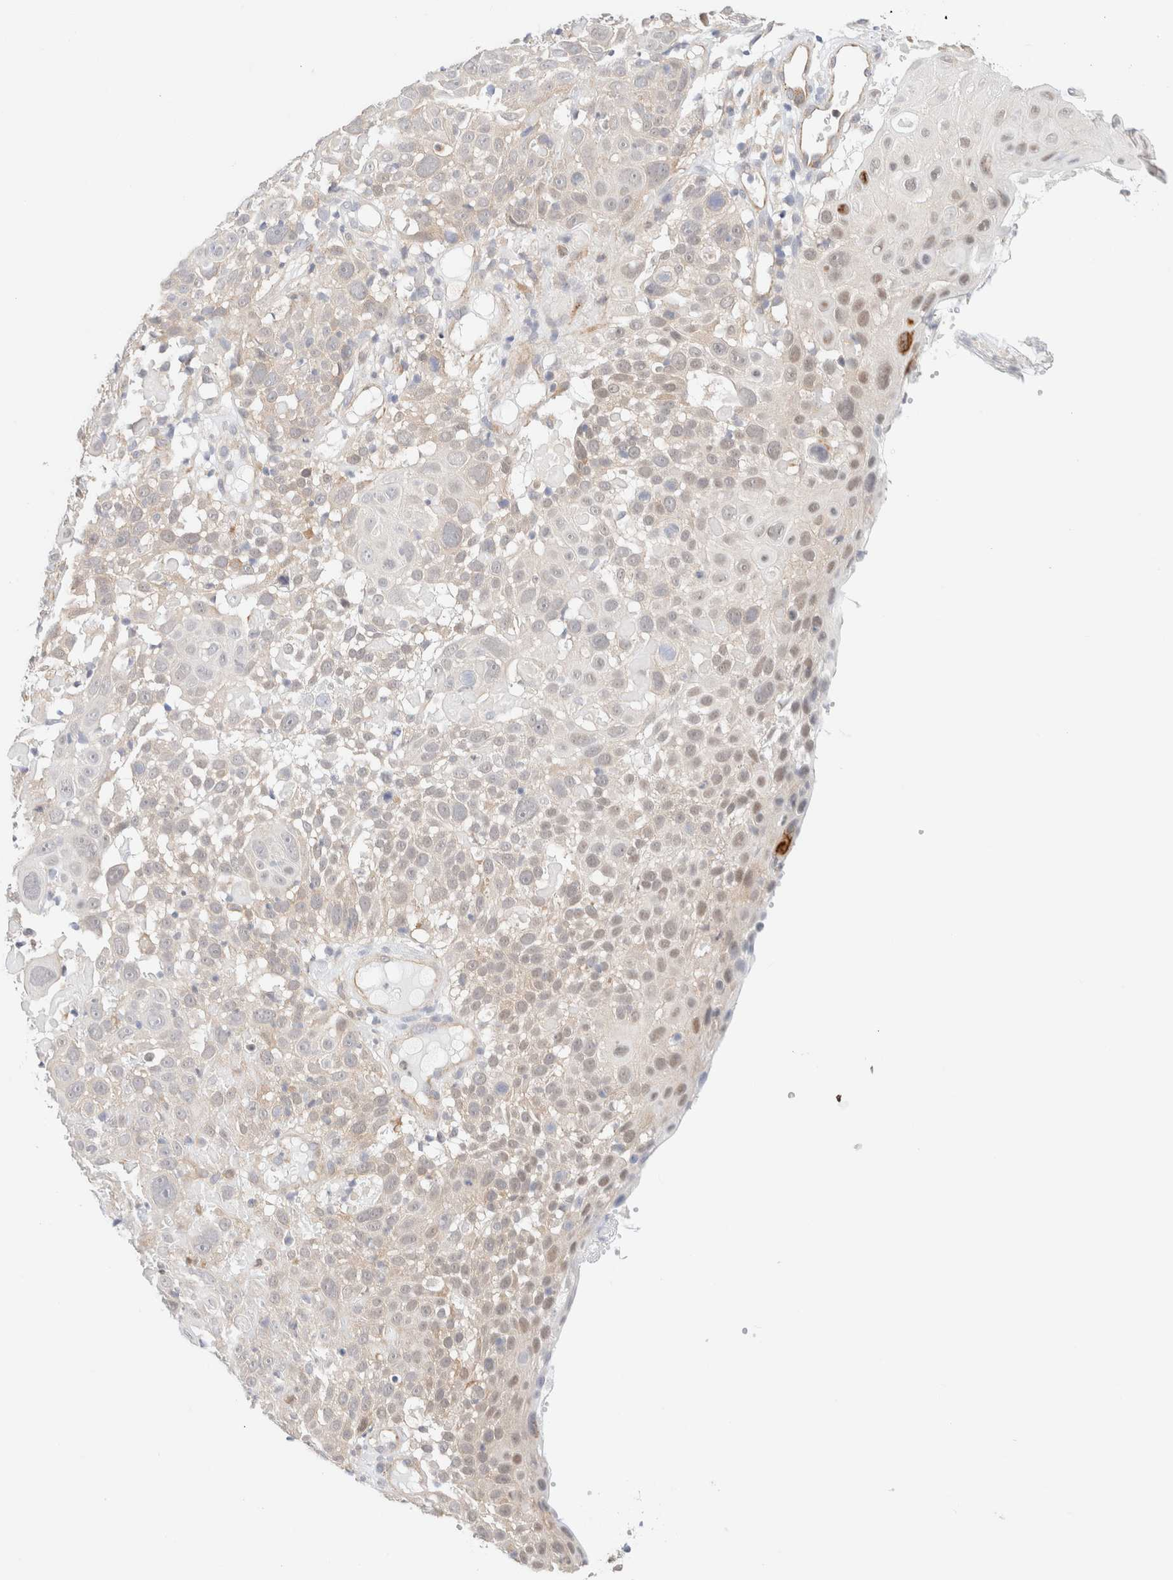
{"staining": {"intensity": "weak", "quantity": "<25%", "location": "cytoplasmic/membranous"}, "tissue": "cervical cancer", "cell_type": "Tumor cells", "image_type": "cancer", "snomed": [{"axis": "morphology", "description": "Squamous cell carcinoma, NOS"}, {"axis": "topography", "description": "Cervix"}], "caption": "Tumor cells are negative for brown protein staining in squamous cell carcinoma (cervical). (IHC, brightfield microscopy, high magnification).", "gene": "UNC13B", "patient": {"sex": "female", "age": 74}}